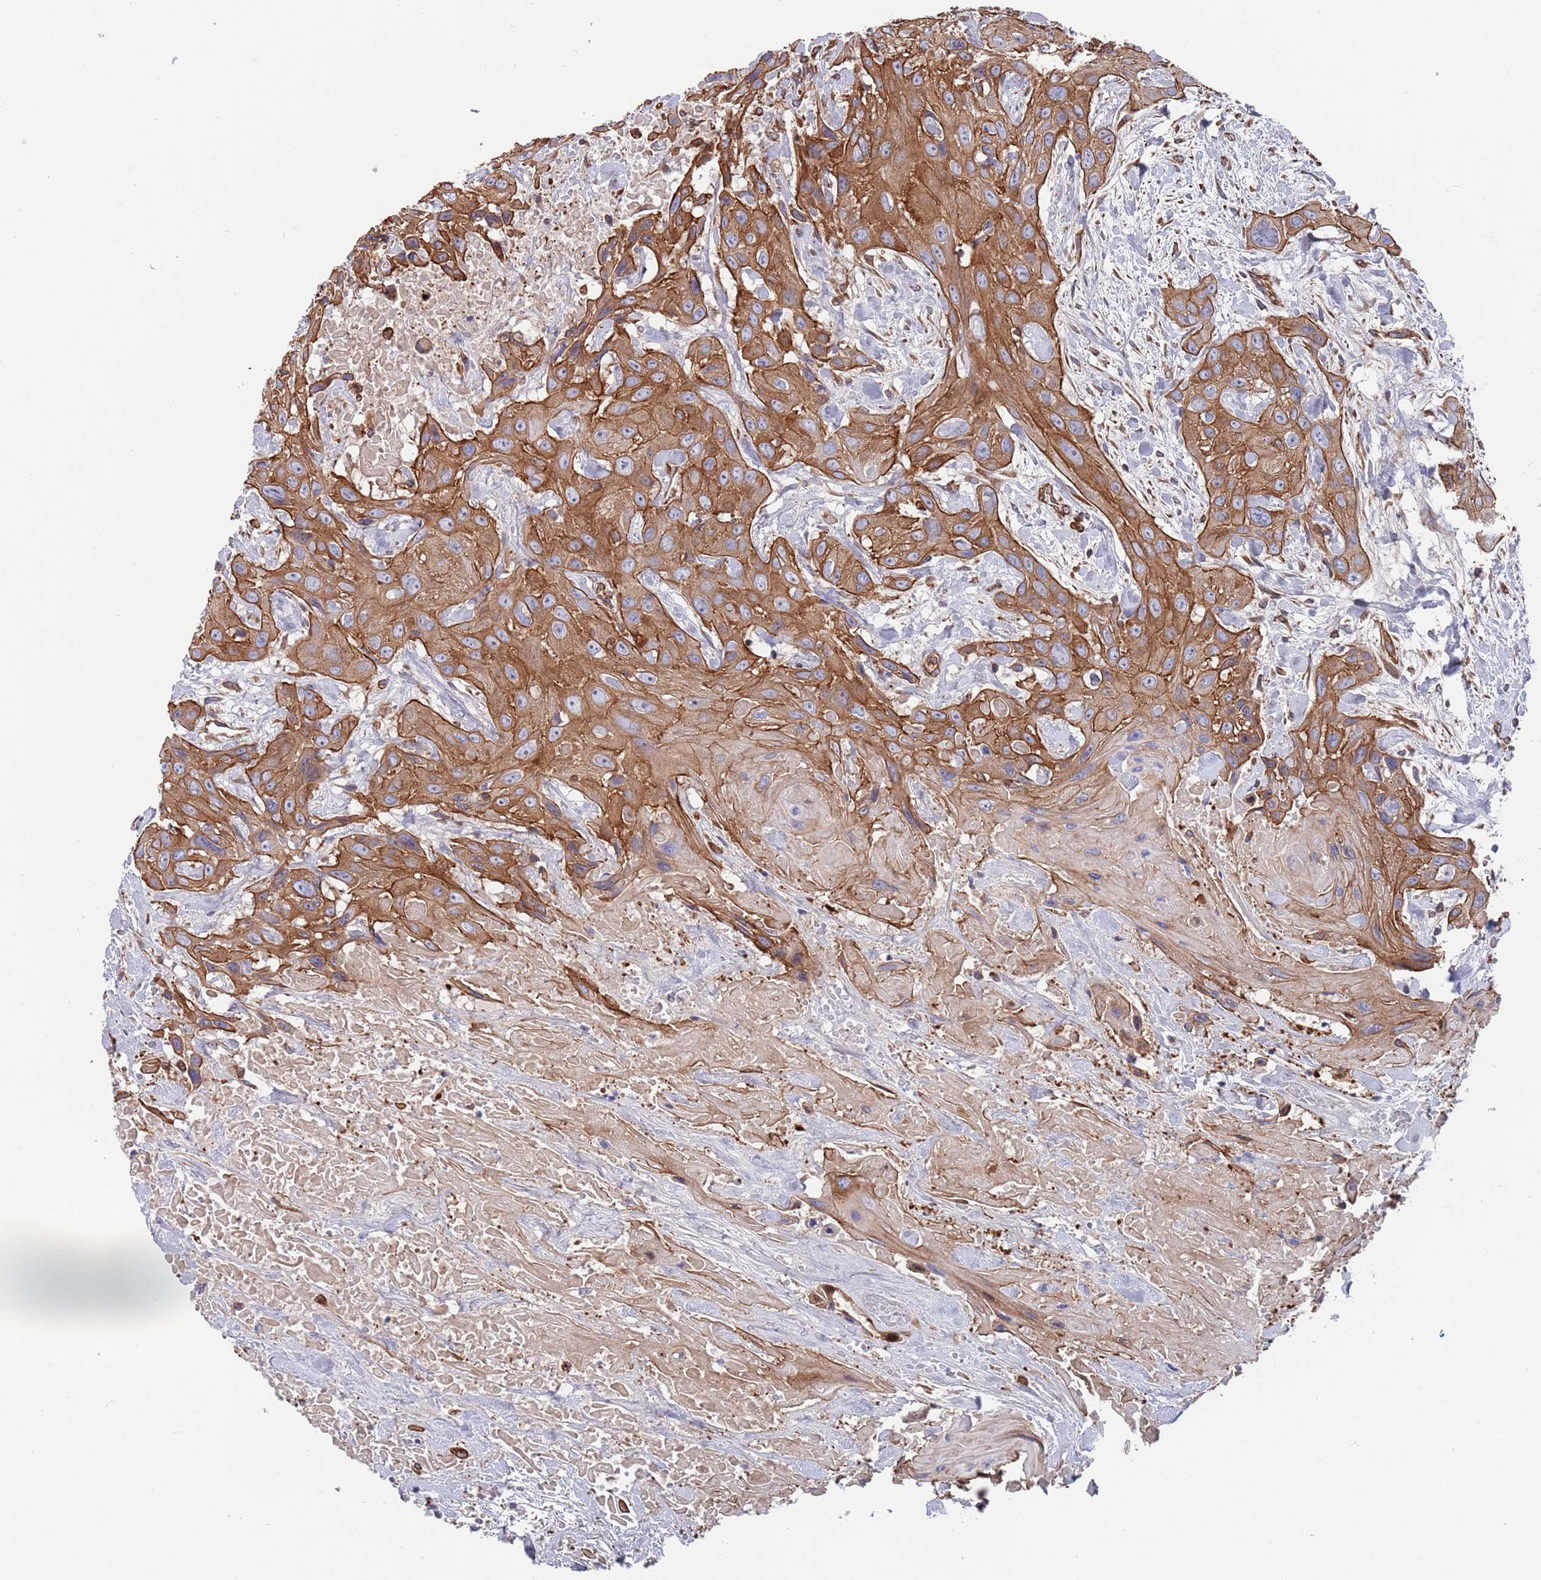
{"staining": {"intensity": "strong", "quantity": ">75%", "location": "cytoplasmic/membranous"}, "tissue": "head and neck cancer", "cell_type": "Tumor cells", "image_type": "cancer", "snomed": [{"axis": "morphology", "description": "Squamous cell carcinoma, NOS"}, {"axis": "topography", "description": "Head-Neck"}], "caption": "Immunohistochemical staining of human head and neck cancer reveals high levels of strong cytoplasmic/membranous protein staining in approximately >75% of tumor cells.", "gene": "JAKMIP2", "patient": {"sex": "male", "age": 81}}